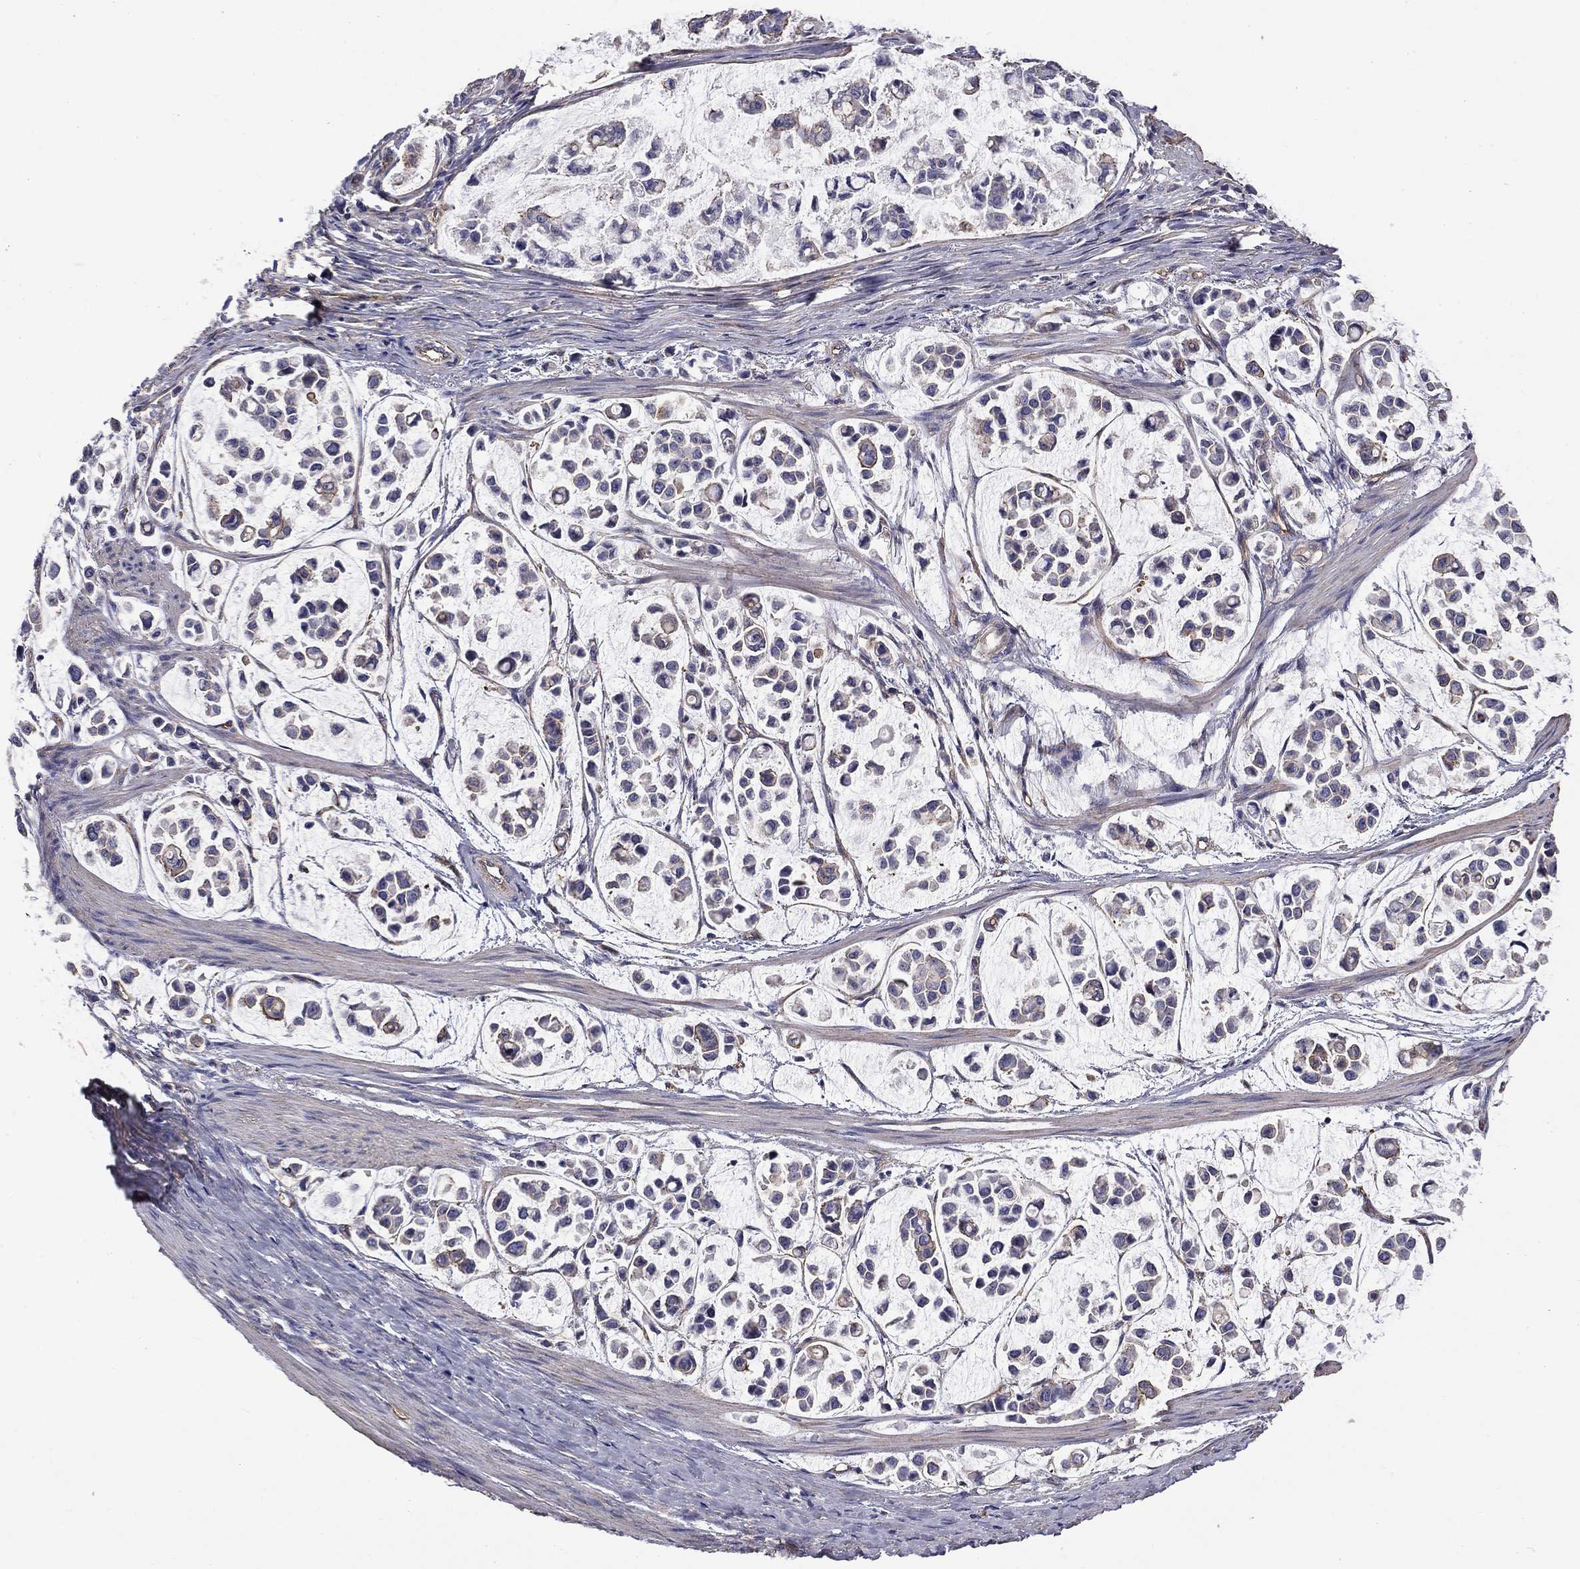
{"staining": {"intensity": "negative", "quantity": "none", "location": "none"}, "tissue": "stomach cancer", "cell_type": "Tumor cells", "image_type": "cancer", "snomed": [{"axis": "morphology", "description": "Adenocarcinoma, NOS"}, {"axis": "topography", "description": "Stomach"}], "caption": "This is a micrograph of immunohistochemistry staining of stomach cancer (adenocarcinoma), which shows no expression in tumor cells.", "gene": "TCHH", "patient": {"sex": "male", "age": 82}}